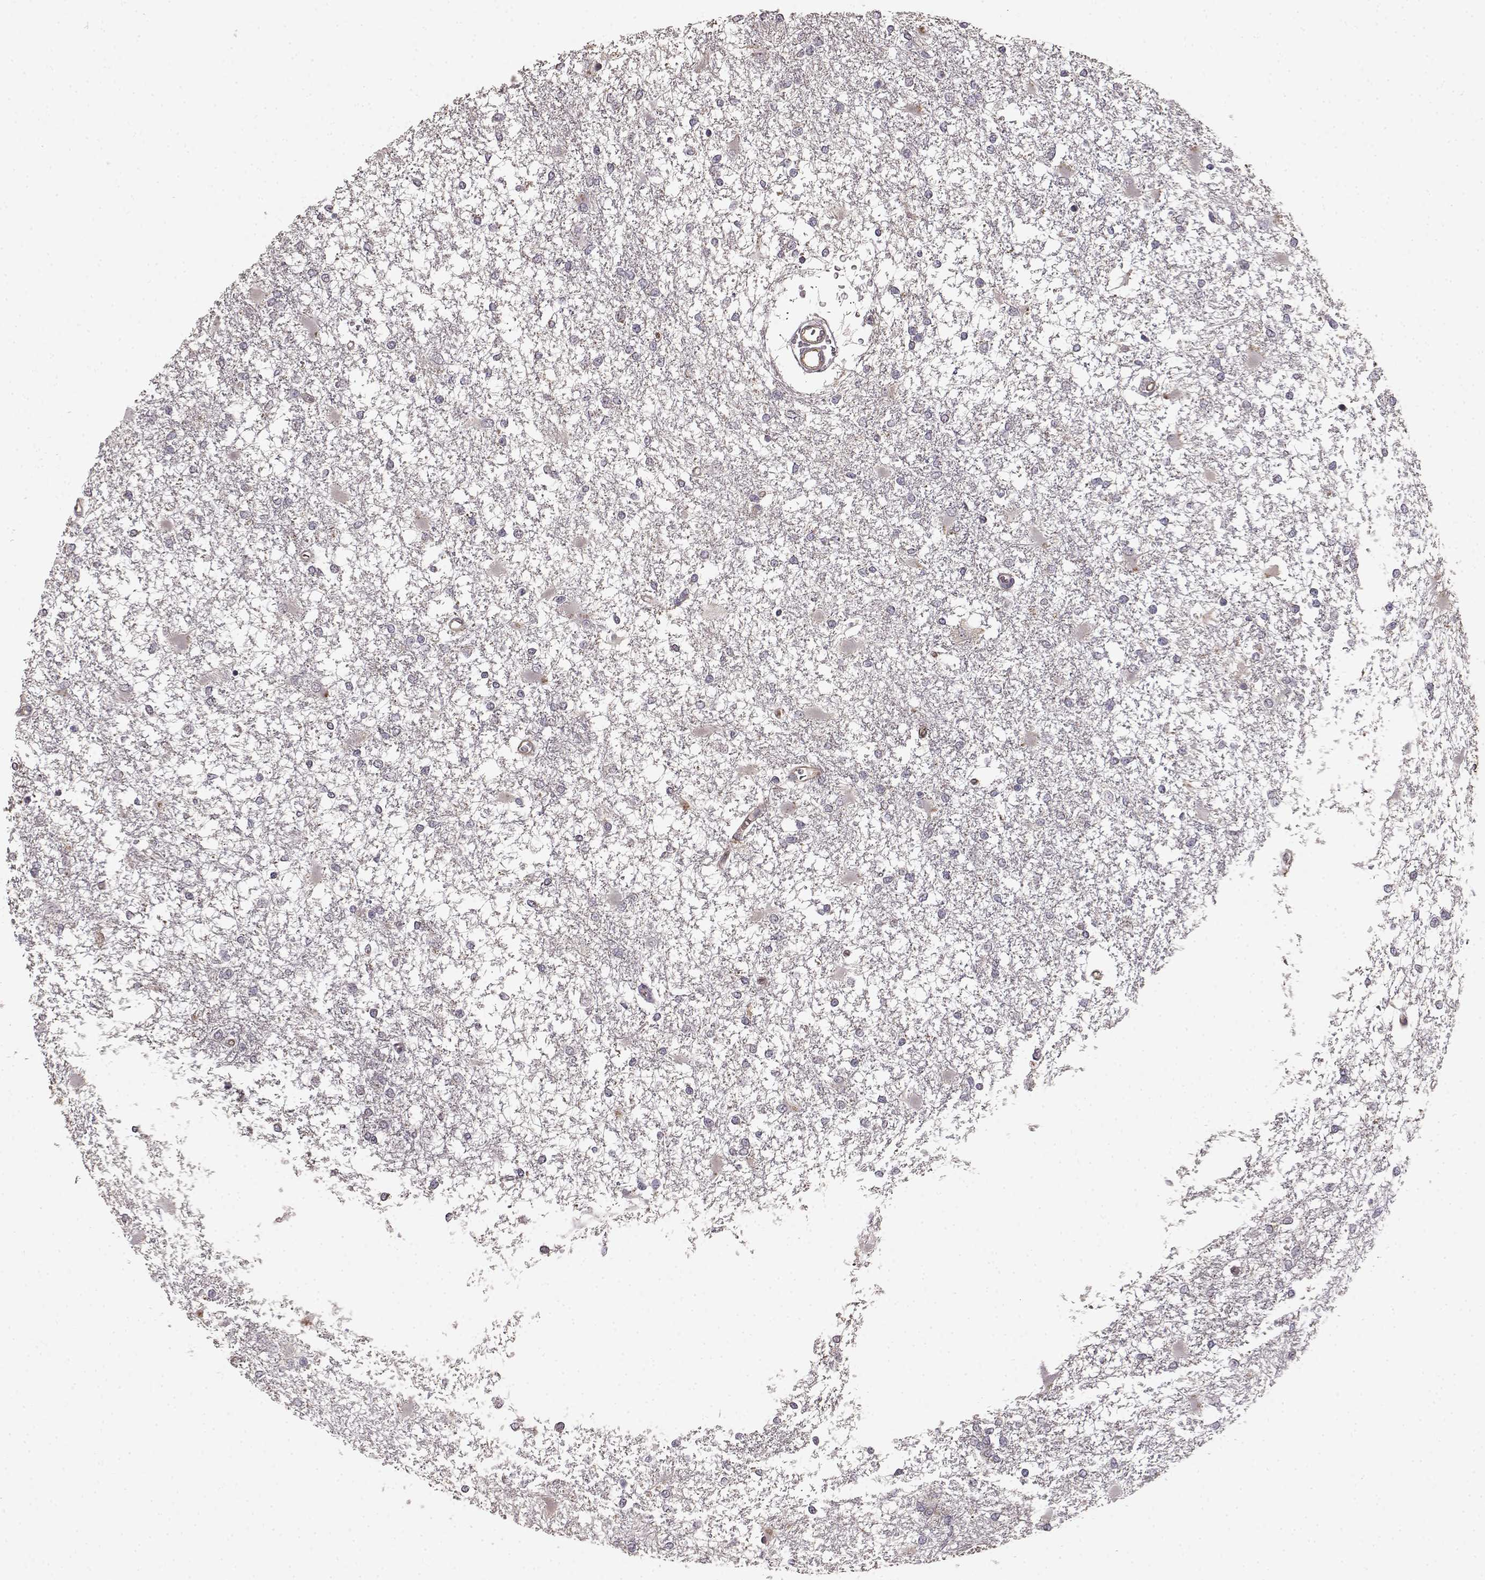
{"staining": {"intensity": "negative", "quantity": "none", "location": "none"}, "tissue": "glioma", "cell_type": "Tumor cells", "image_type": "cancer", "snomed": [{"axis": "morphology", "description": "Glioma, malignant, High grade"}, {"axis": "topography", "description": "Cerebral cortex"}], "caption": "Immunohistochemical staining of glioma demonstrates no significant positivity in tumor cells. (IHC, brightfield microscopy, high magnification).", "gene": "BACH2", "patient": {"sex": "male", "age": 79}}